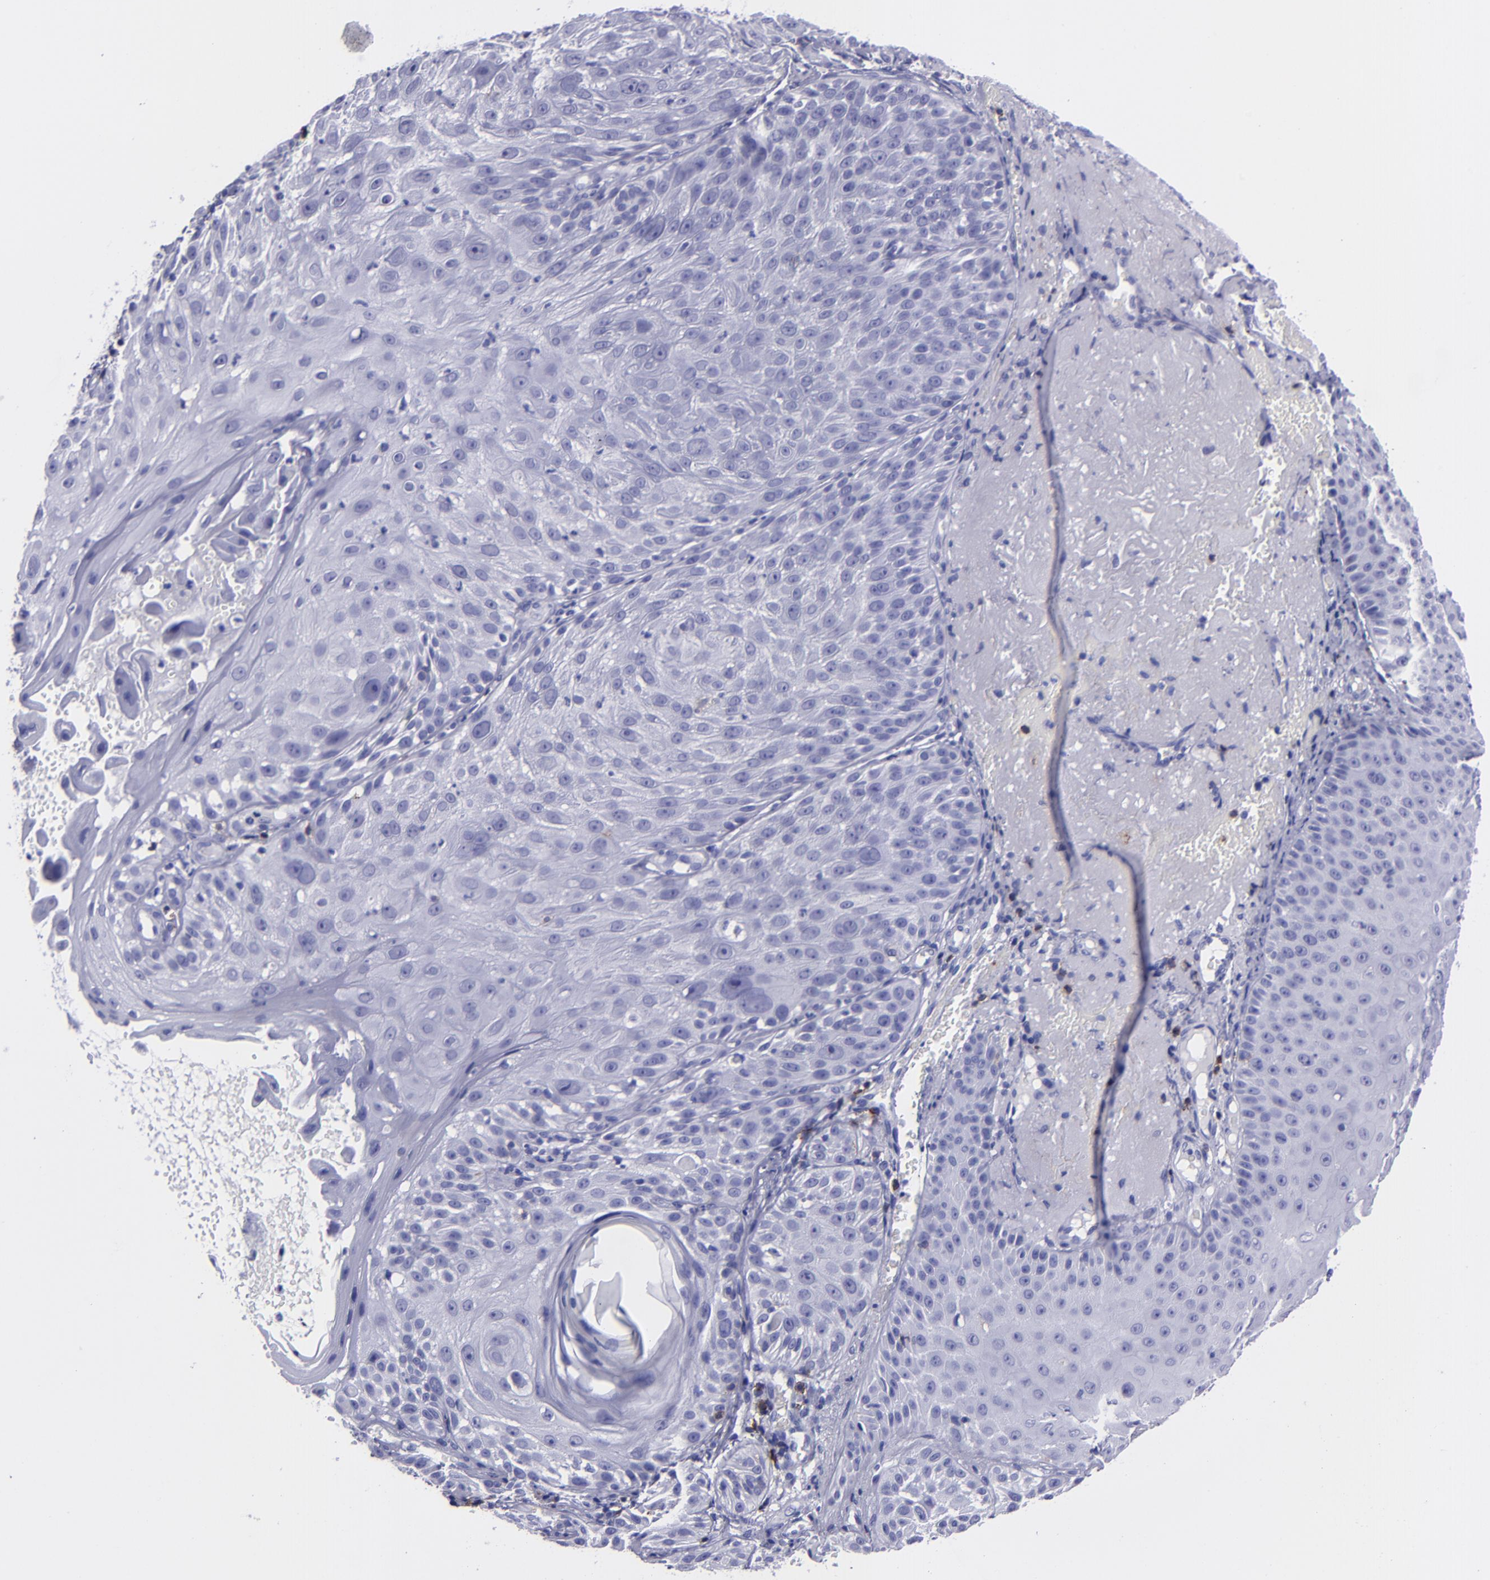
{"staining": {"intensity": "negative", "quantity": "none", "location": "none"}, "tissue": "skin cancer", "cell_type": "Tumor cells", "image_type": "cancer", "snomed": [{"axis": "morphology", "description": "Squamous cell carcinoma, NOS"}, {"axis": "topography", "description": "Skin"}], "caption": "Immunohistochemistry (IHC) image of neoplastic tissue: skin cancer stained with DAB (3,3'-diaminobenzidine) shows no significant protein staining in tumor cells. The staining is performed using DAB (3,3'-diaminobenzidine) brown chromogen with nuclei counter-stained in using hematoxylin.", "gene": "CD6", "patient": {"sex": "female", "age": 89}}